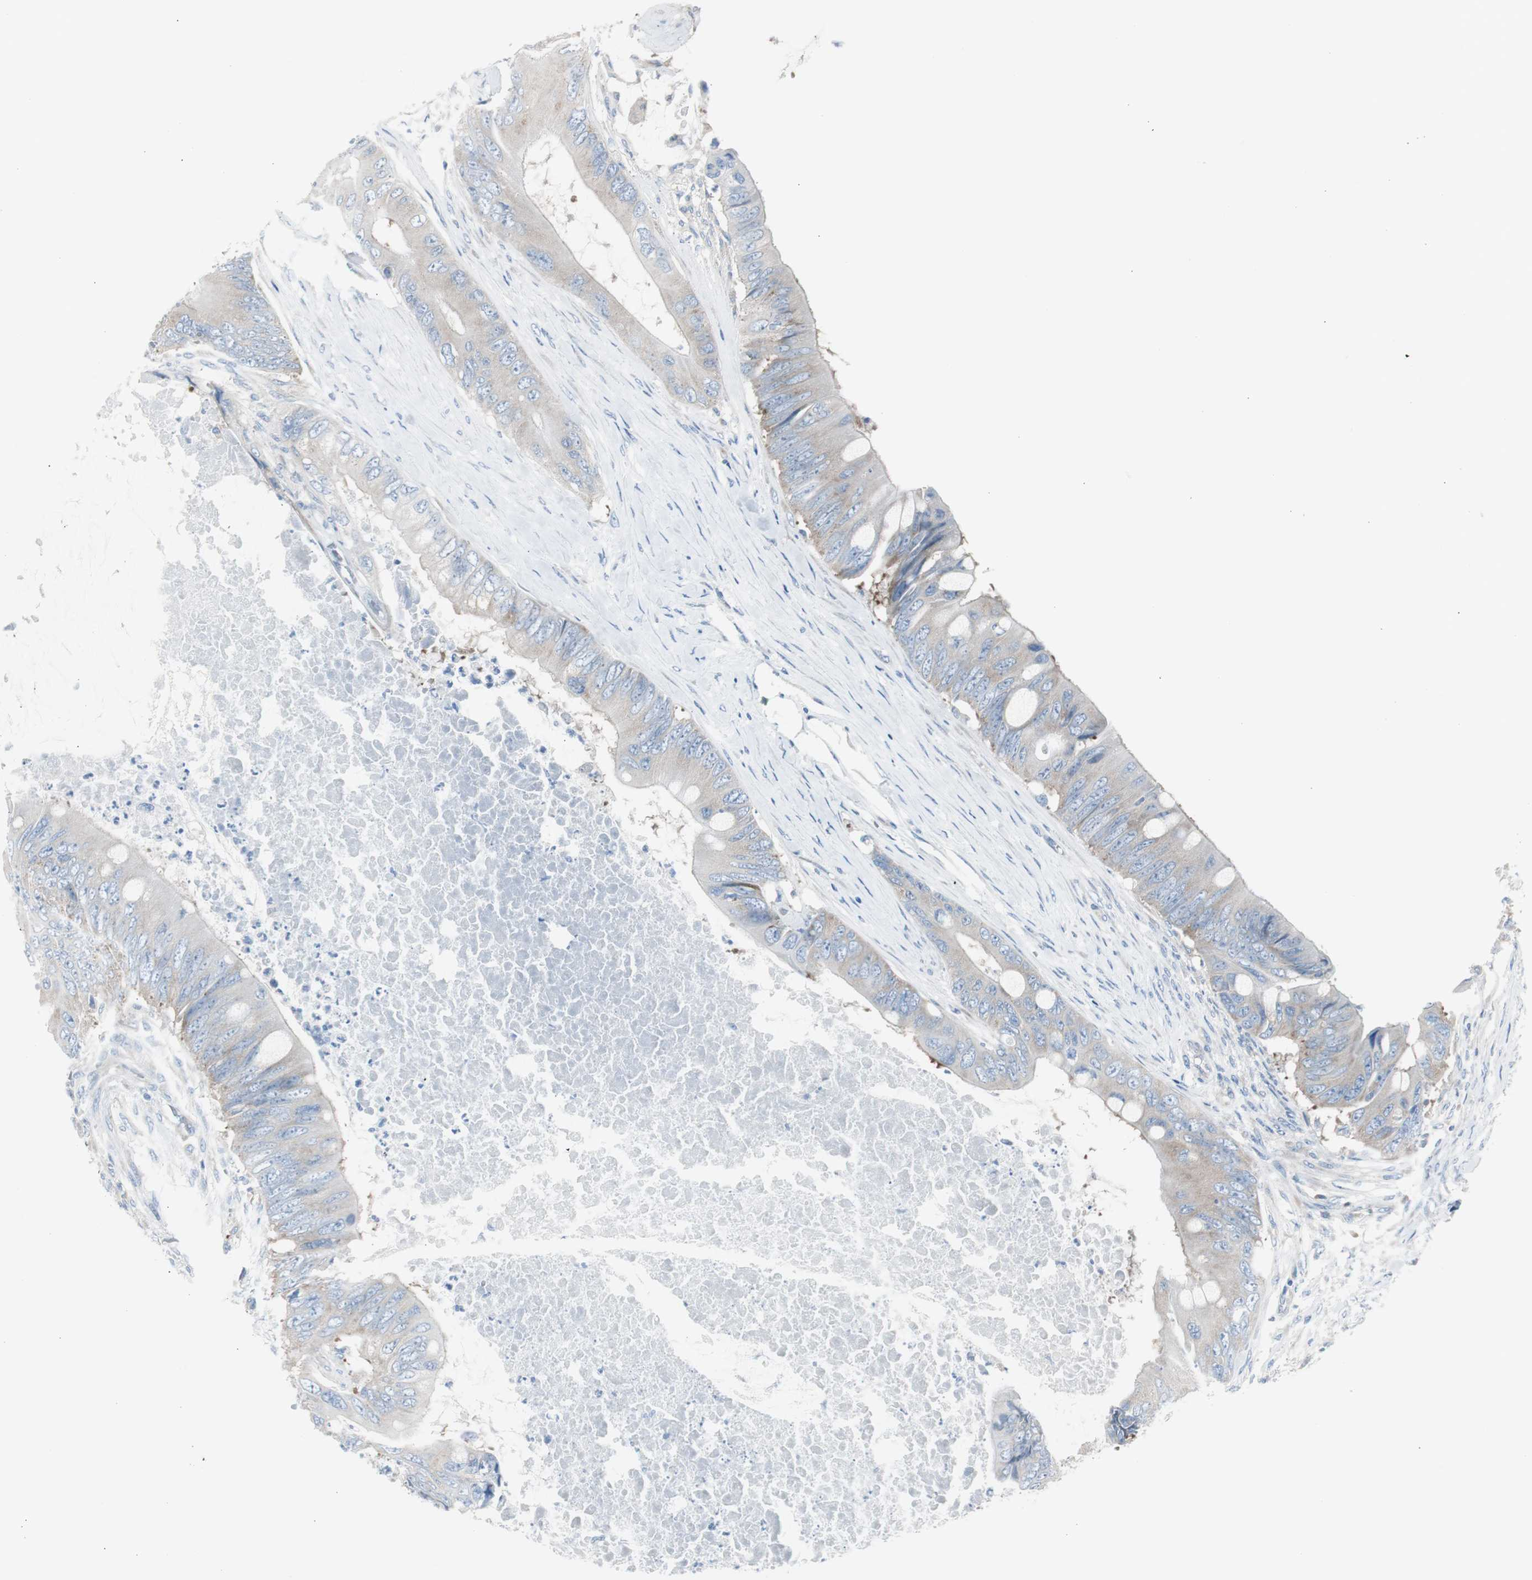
{"staining": {"intensity": "weak", "quantity": ">75%", "location": "cytoplasmic/membranous"}, "tissue": "colorectal cancer", "cell_type": "Tumor cells", "image_type": "cancer", "snomed": [{"axis": "morphology", "description": "Adenocarcinoma, NOS"}, {"axis": "topography", "description": "Rectum"}], "caption": "Tumor cells reveal low levels of weak cytoplasmic/membranous expression in approximately >75% of cells in human colorectal cancer. (DAB (3,3'-diaminobenzidine) = brown stain, brightfield microscopy at high magnification).", "gene": "RPS12", "patient": {"sex": "female", "age": 77}}